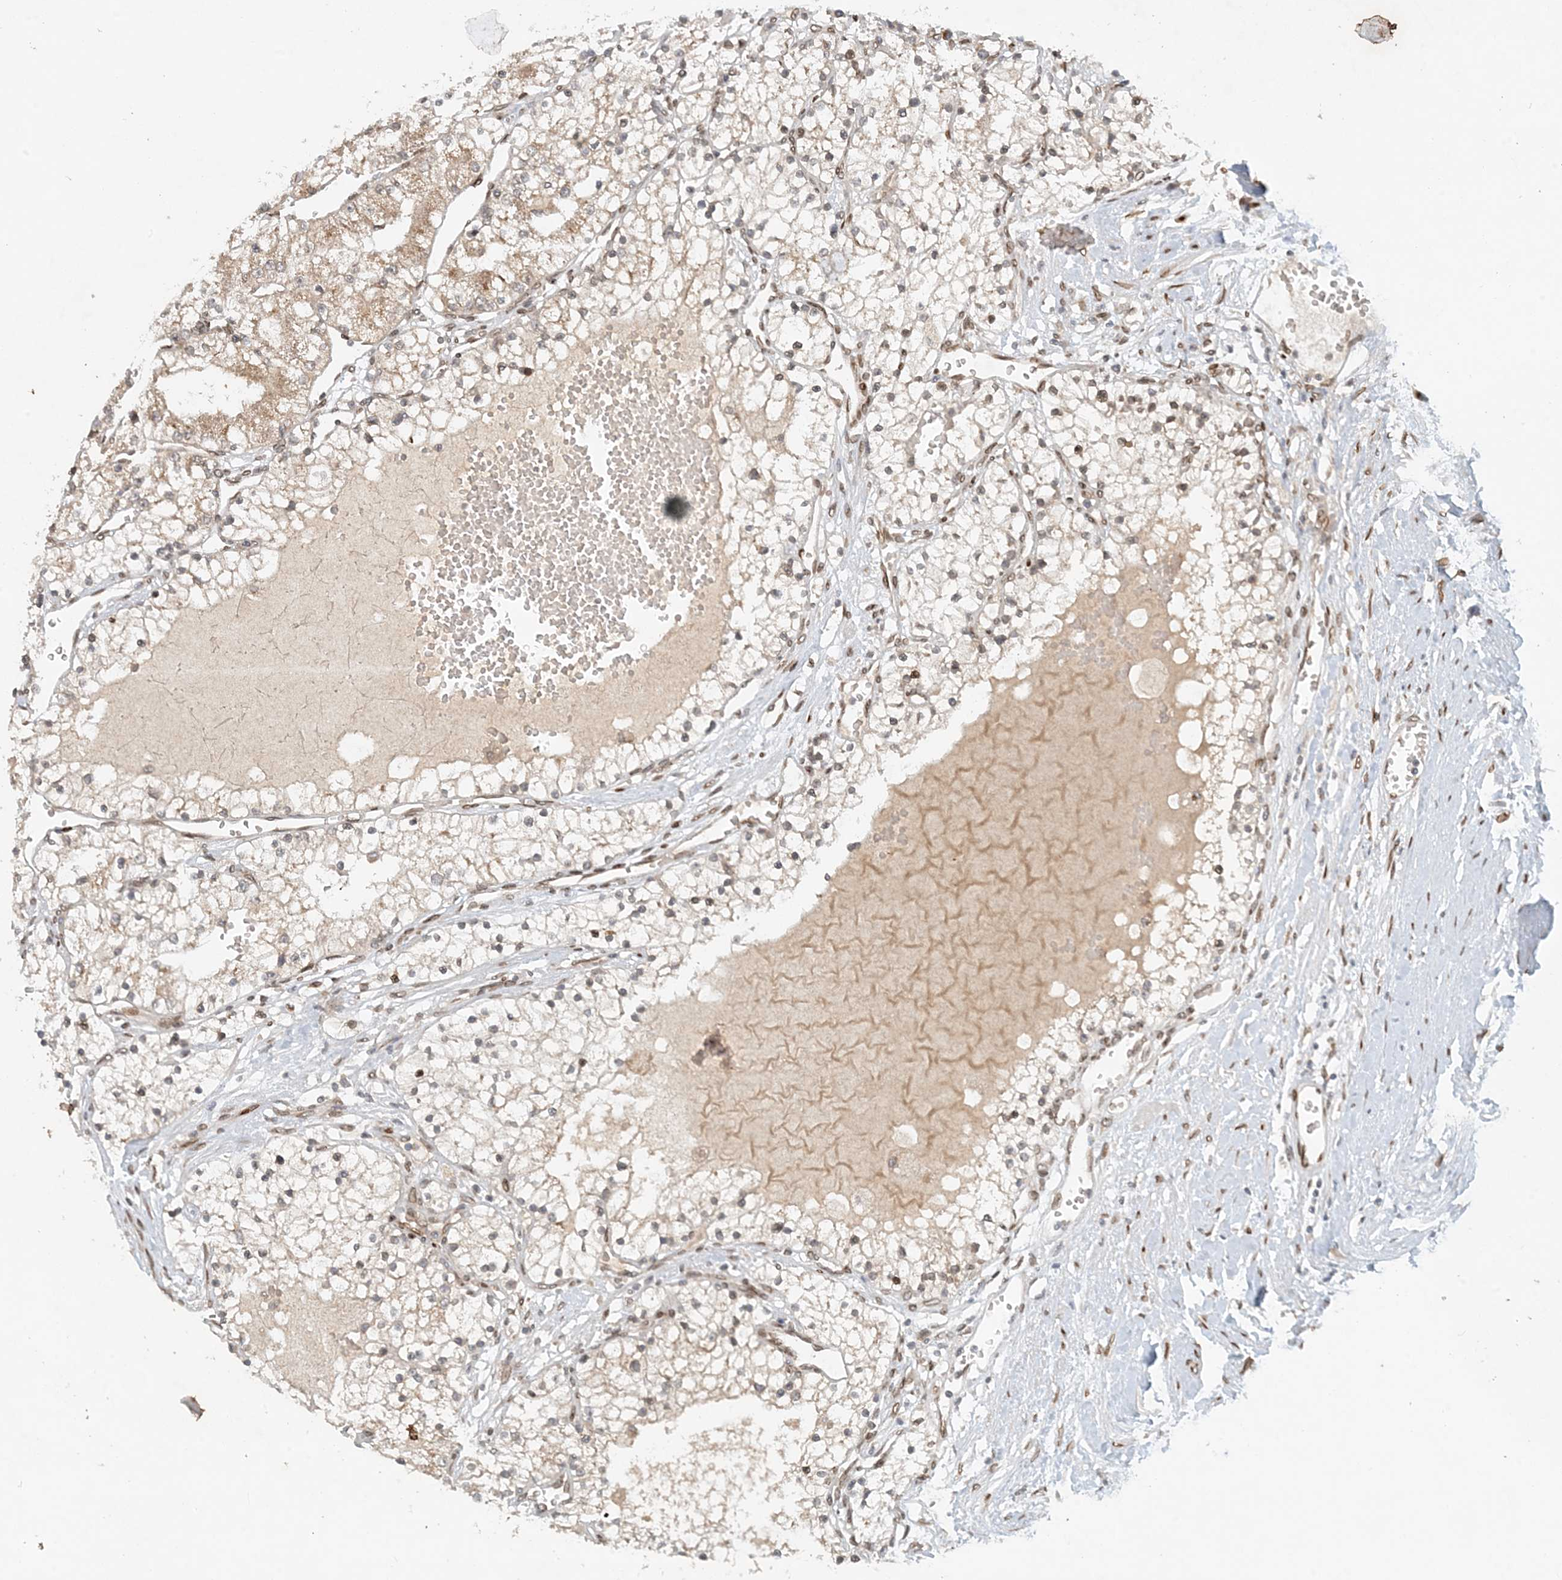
{"staining": {"intensity": "weak", "quantity": "<25%", "location": "cytoplasmic/membranous"}, "tissue": "renal cancer", "cell_type": "Tumor cells", "image_type": "cancer", "snomed": [{"axis": "morphology", "description": "Normal tissue, NOS"}, {"axis": "morphology", "description": "Adenocarcinoma, NOS"}, {"axis": "topography", "description": "Kidney"}], "caption": "This image is of renal adenocarcinoma stained with IHC to label a protein in brown with the nuclei are counter-stained blue. There is no expression in tumor cells.", "gene": "SLC35A2", "patient": {"sex": "male", "age": 68}}